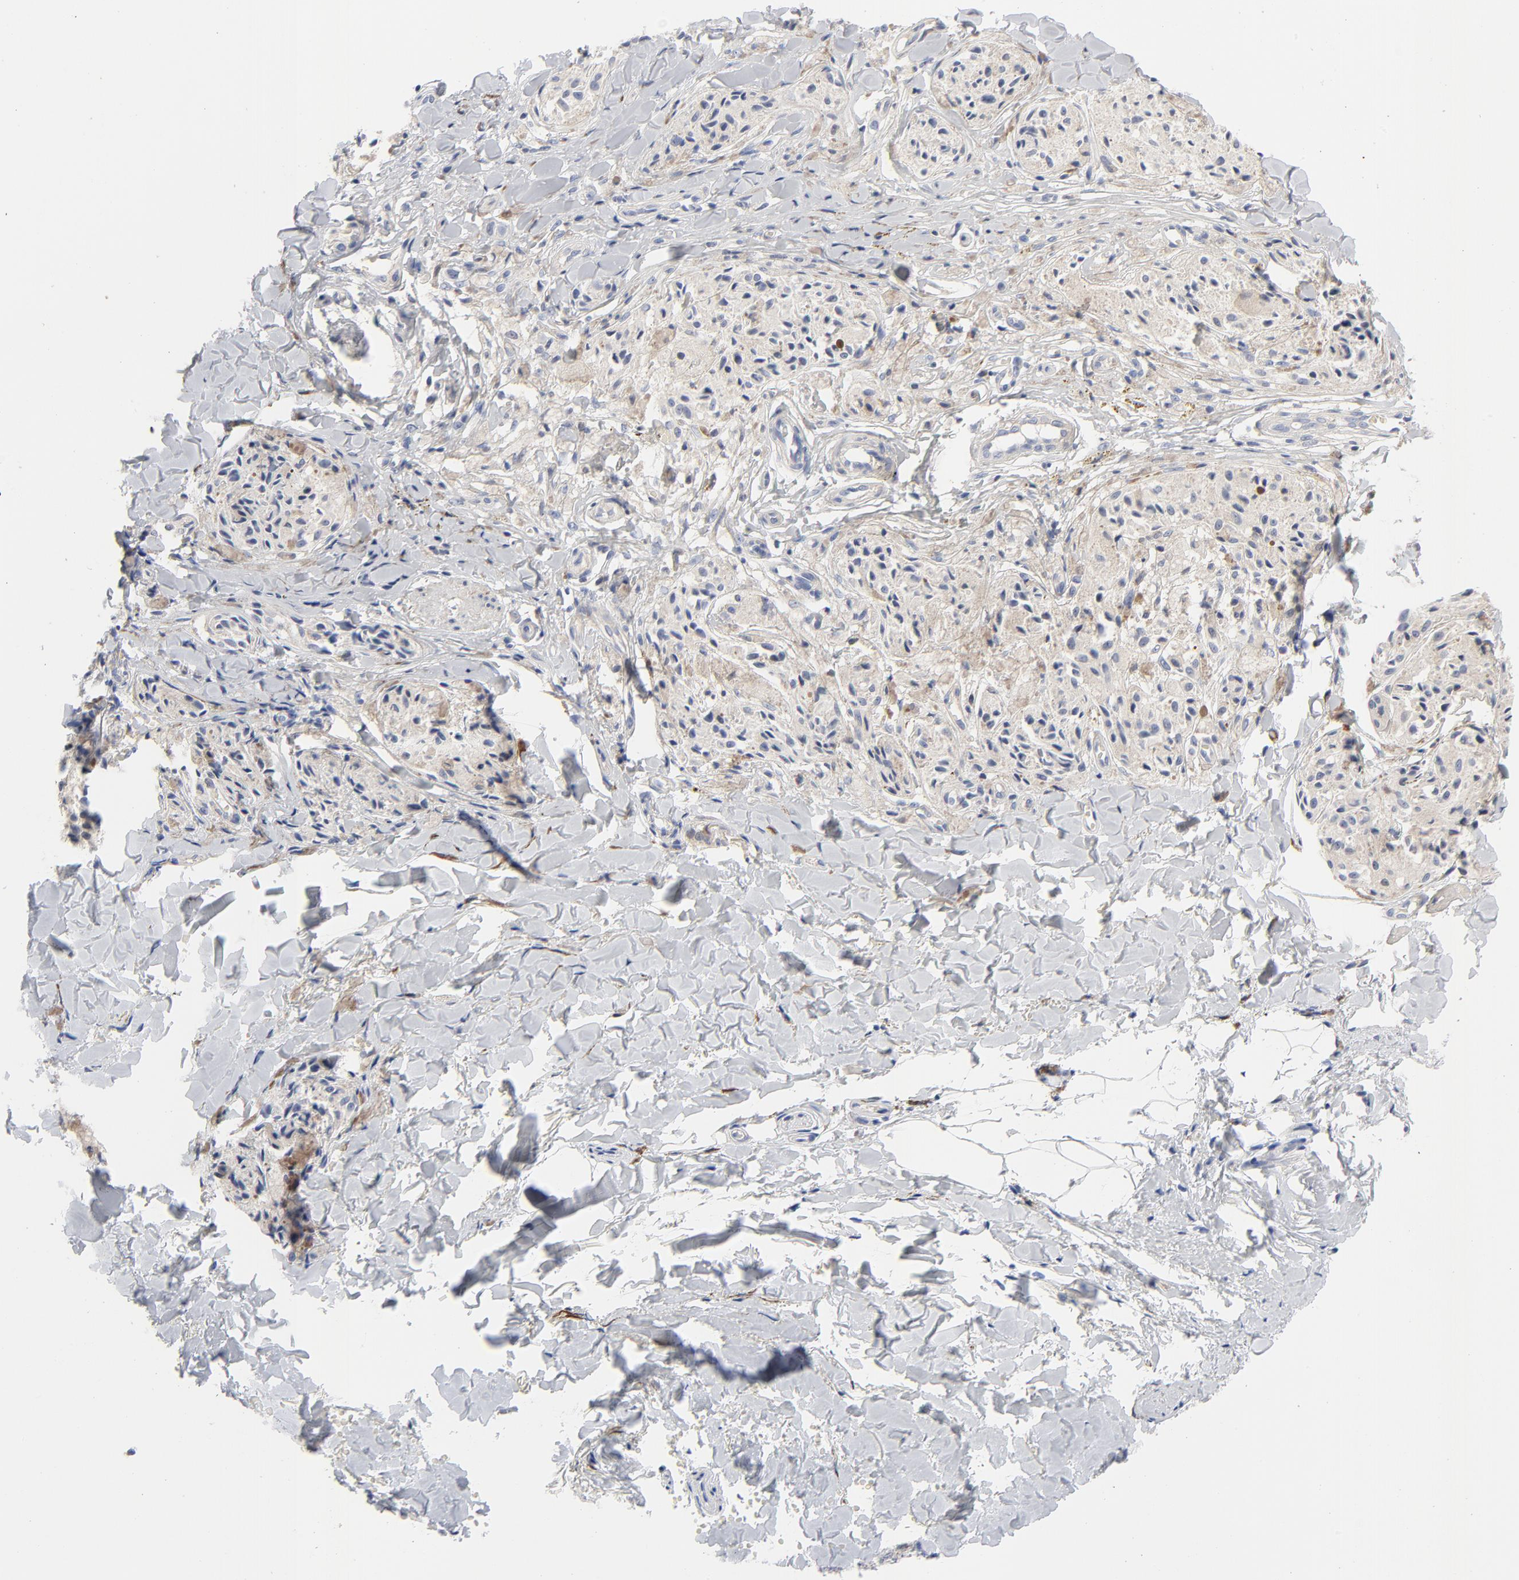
{"staining": {"intensity": "negative", "quantity": "none", "location": "none"}, "tissue": "melanoma", "cell_type": "Tumor cells", "image_type": "cancer", "snomed": [{"axis": "morphology", "description": "Malignant melanoma, Metastatic site"}, {"axis": "topography", "description": "Skin"}], "caption": "Photomicrograph shows no significant protein staining in tumor cells of malignant melanoma (metastatic site).", "gene": "CAB39L", "patient": {"sex": "female", "age": 66}}